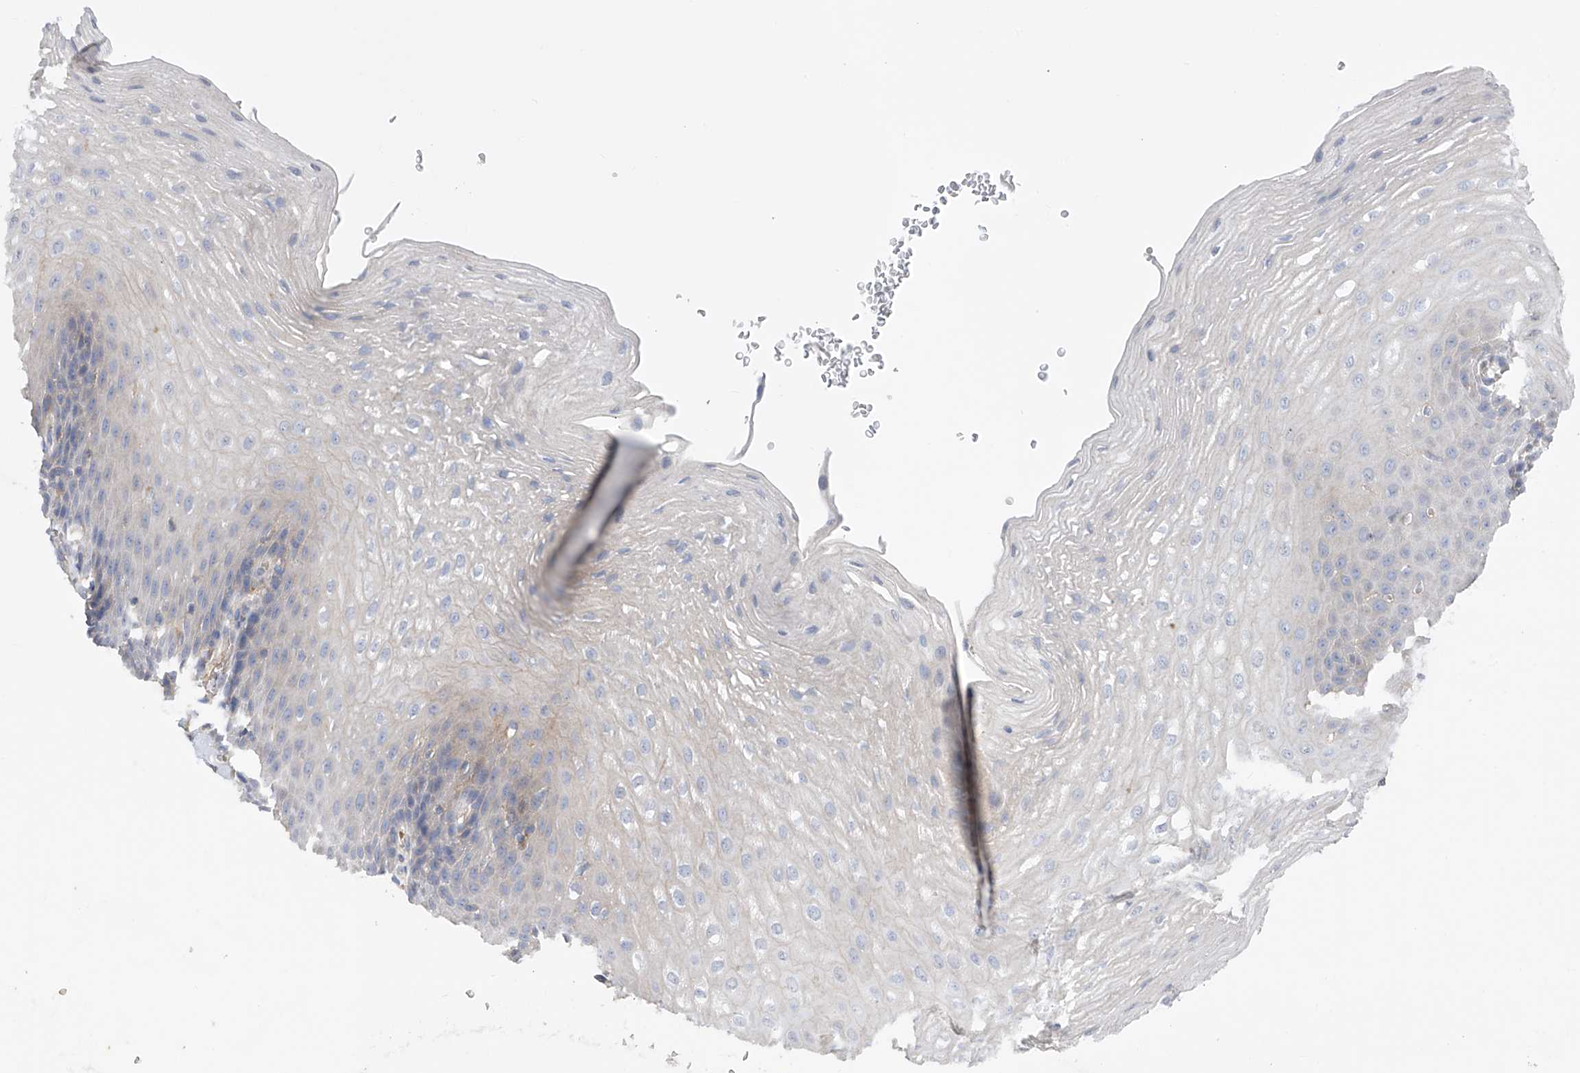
{"staining": {"intensity": "negative", "quantity": "none", "location": "none"}, "tissue": "esophagus", "cell_type": "Squamous epithelial cells", "image_type": "normal", "snomed": [{"axis": "morphology", "description": "Normal tissue, NOS"}, {"axis": "topography", "description": "Esophagus"}], "caption": "This image is of benign esophagus stained with IHC to label a protein in brown with the nuclei are counter-stained blue. There is no positivity in squamous epithelial cells. The staining is performed using DAB (3,3'-diaminobenzidine) brown chromogen with nuclei counter-stained in using hematoxylin.", "gene": "NFATC4", "patient": {"sex": "female", "age": 66}}